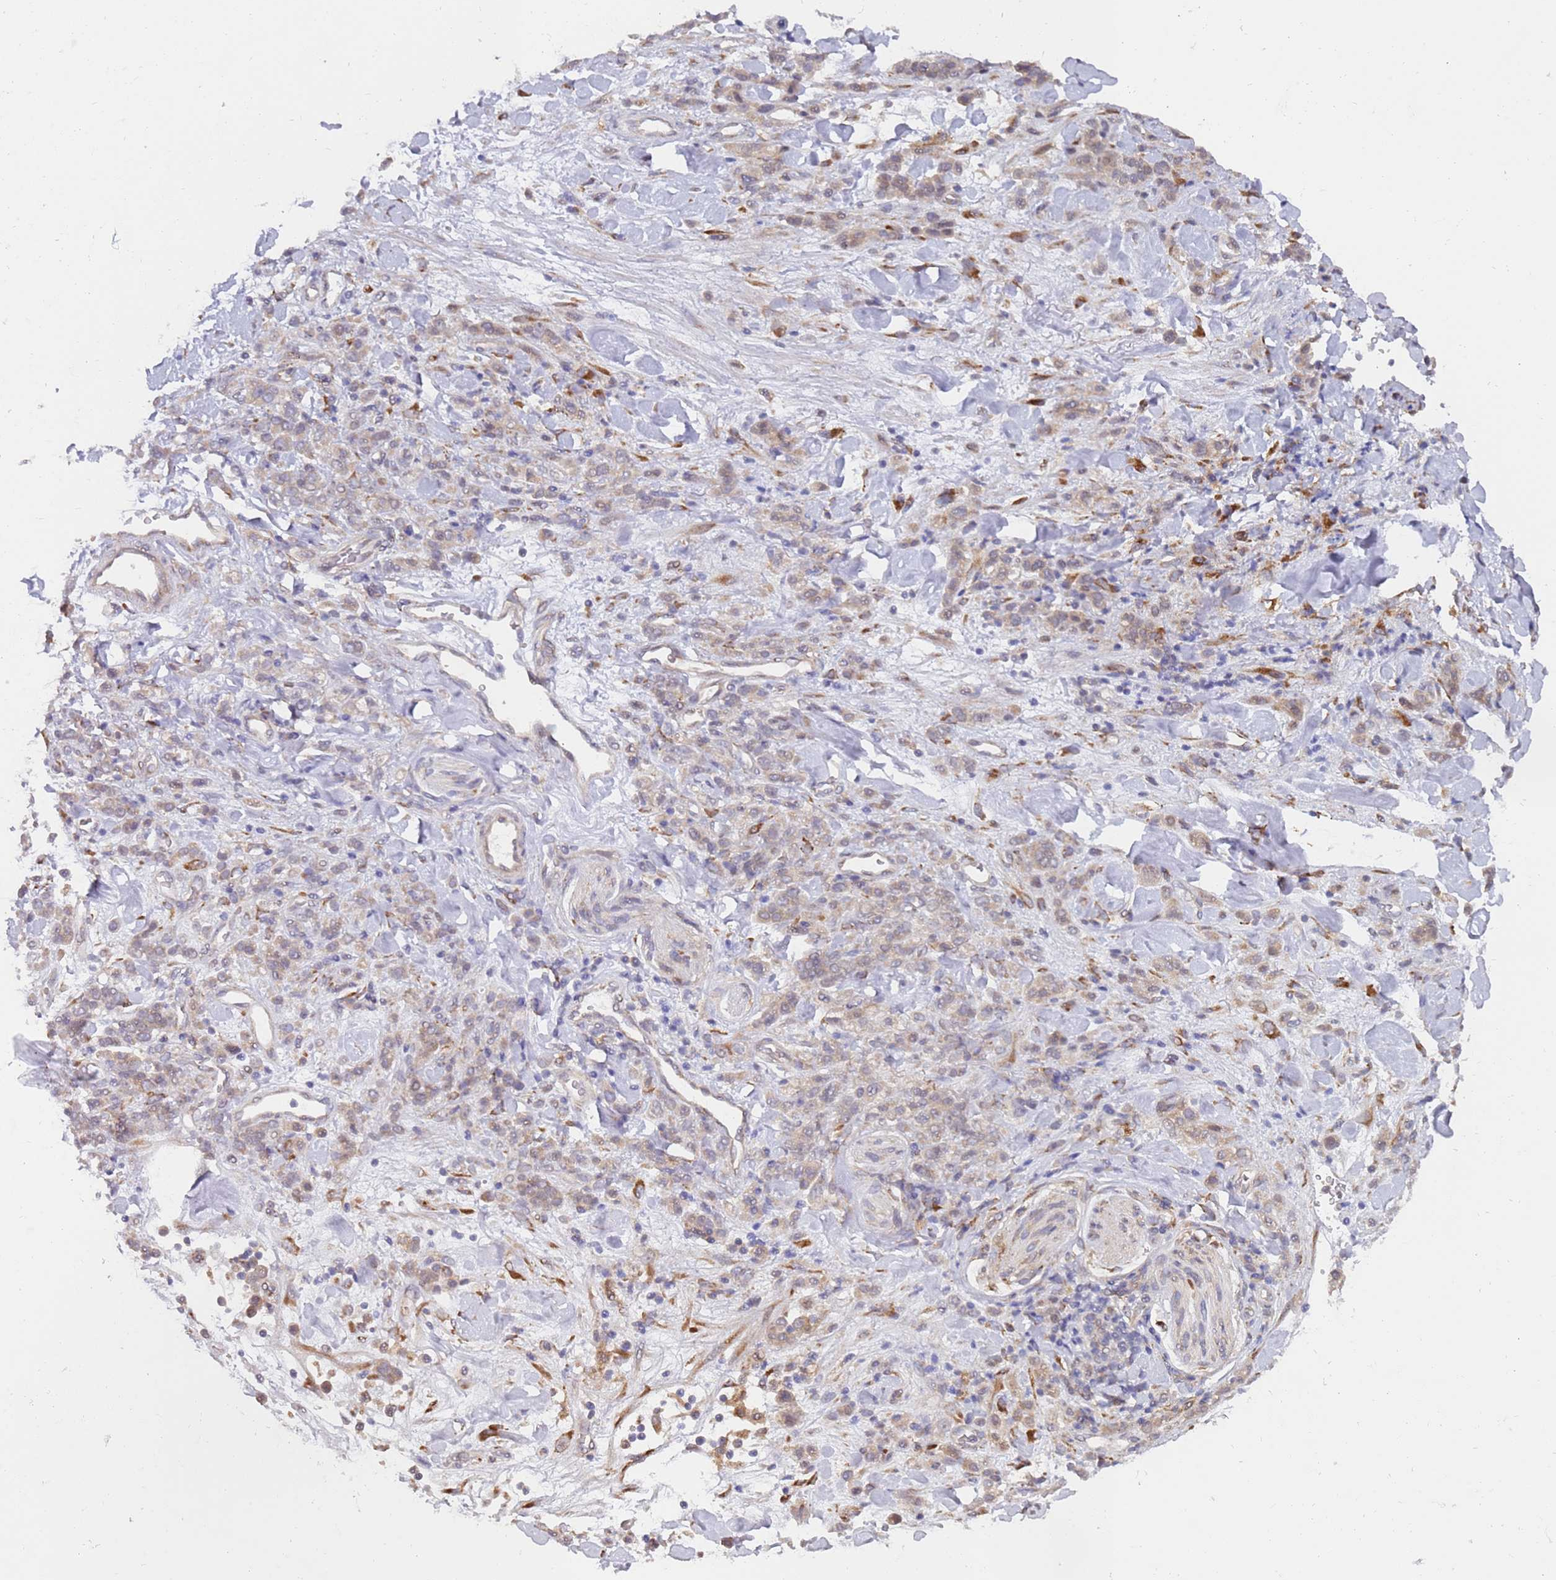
{"staining": {"intensity": "weak", "quantity": "25%-75%", "location": "cytoplasmic/membranous"}, "tissue": "stomach cancer", "cell_type": "Tumor cells", "image_type": "cancer", "snomed": [{"axis": "morphology", "description": "Normal tissue, NOS"}, {"axis": "morphology", "description": "Adenocarcinoma, NOS"}, {"axis": "topography", "description": "Stomach"}], "caption": "This is a photomicrograph of IHC staining of stomach cancer, which shows weak expression in the cytoplasmic/membranous of tumor cells.", "gene": "VRK2", "patient": {"sex": "male", "age": 82}}